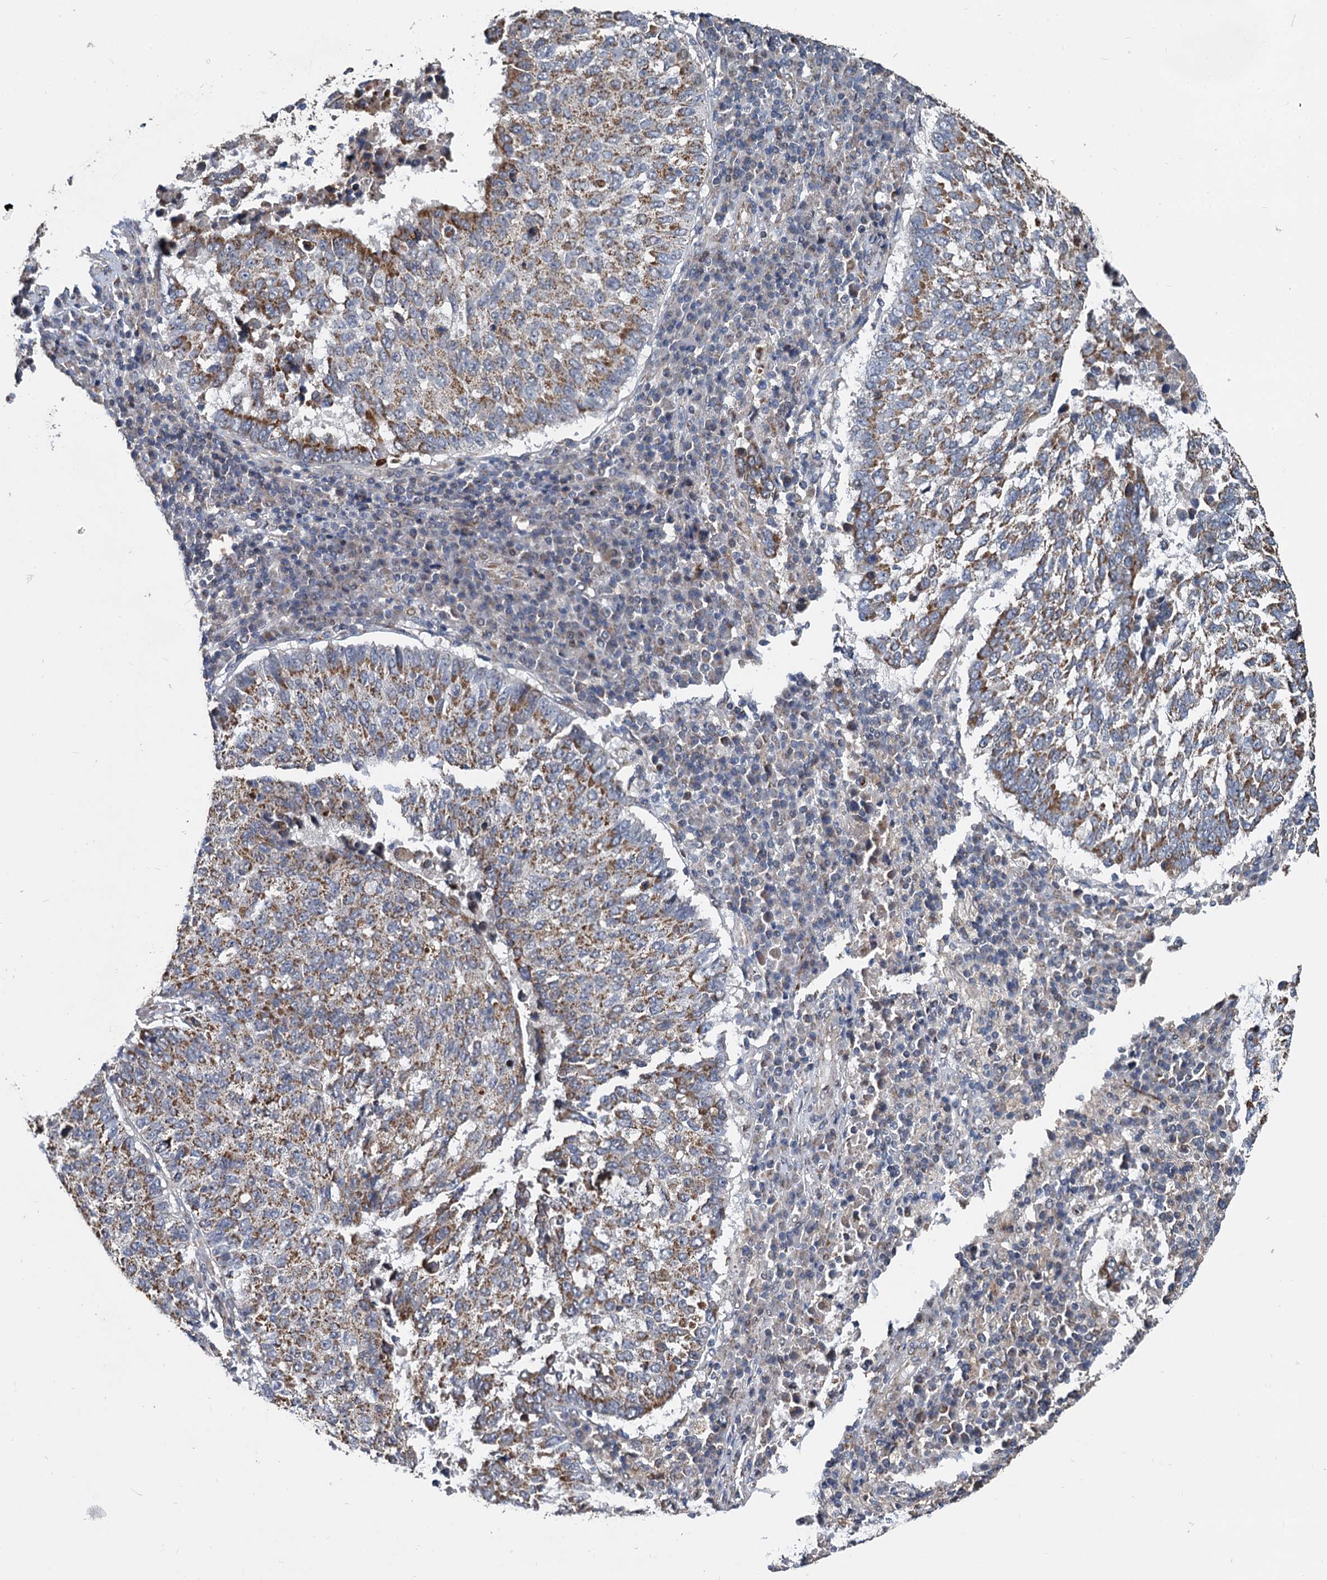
{"staining": {"intensity": "moderate", "quantity": ">75%", "location": "cytoplasmic/membranous"}, "tissue": "lung cancer", "cell_type": "Tumor cells", "image_type": "cancer", "snomed": [{"axis": "morphology", "description": "Squamous cell carcinoma, NOS"}, {"axis": "topography", "description": "Lung"}], "caption": "DAB immunohistochemical staining of lung squamous cell carcinoma demonstrates moderate cytoplasmic/membranous protein positivity in approximately >75% of tumor cells. (DAB IHC, brown staining for protein, blue staining for nuclei).", "gene": "SPRYD3", "patient": {"sex": "male", "age": 73}}